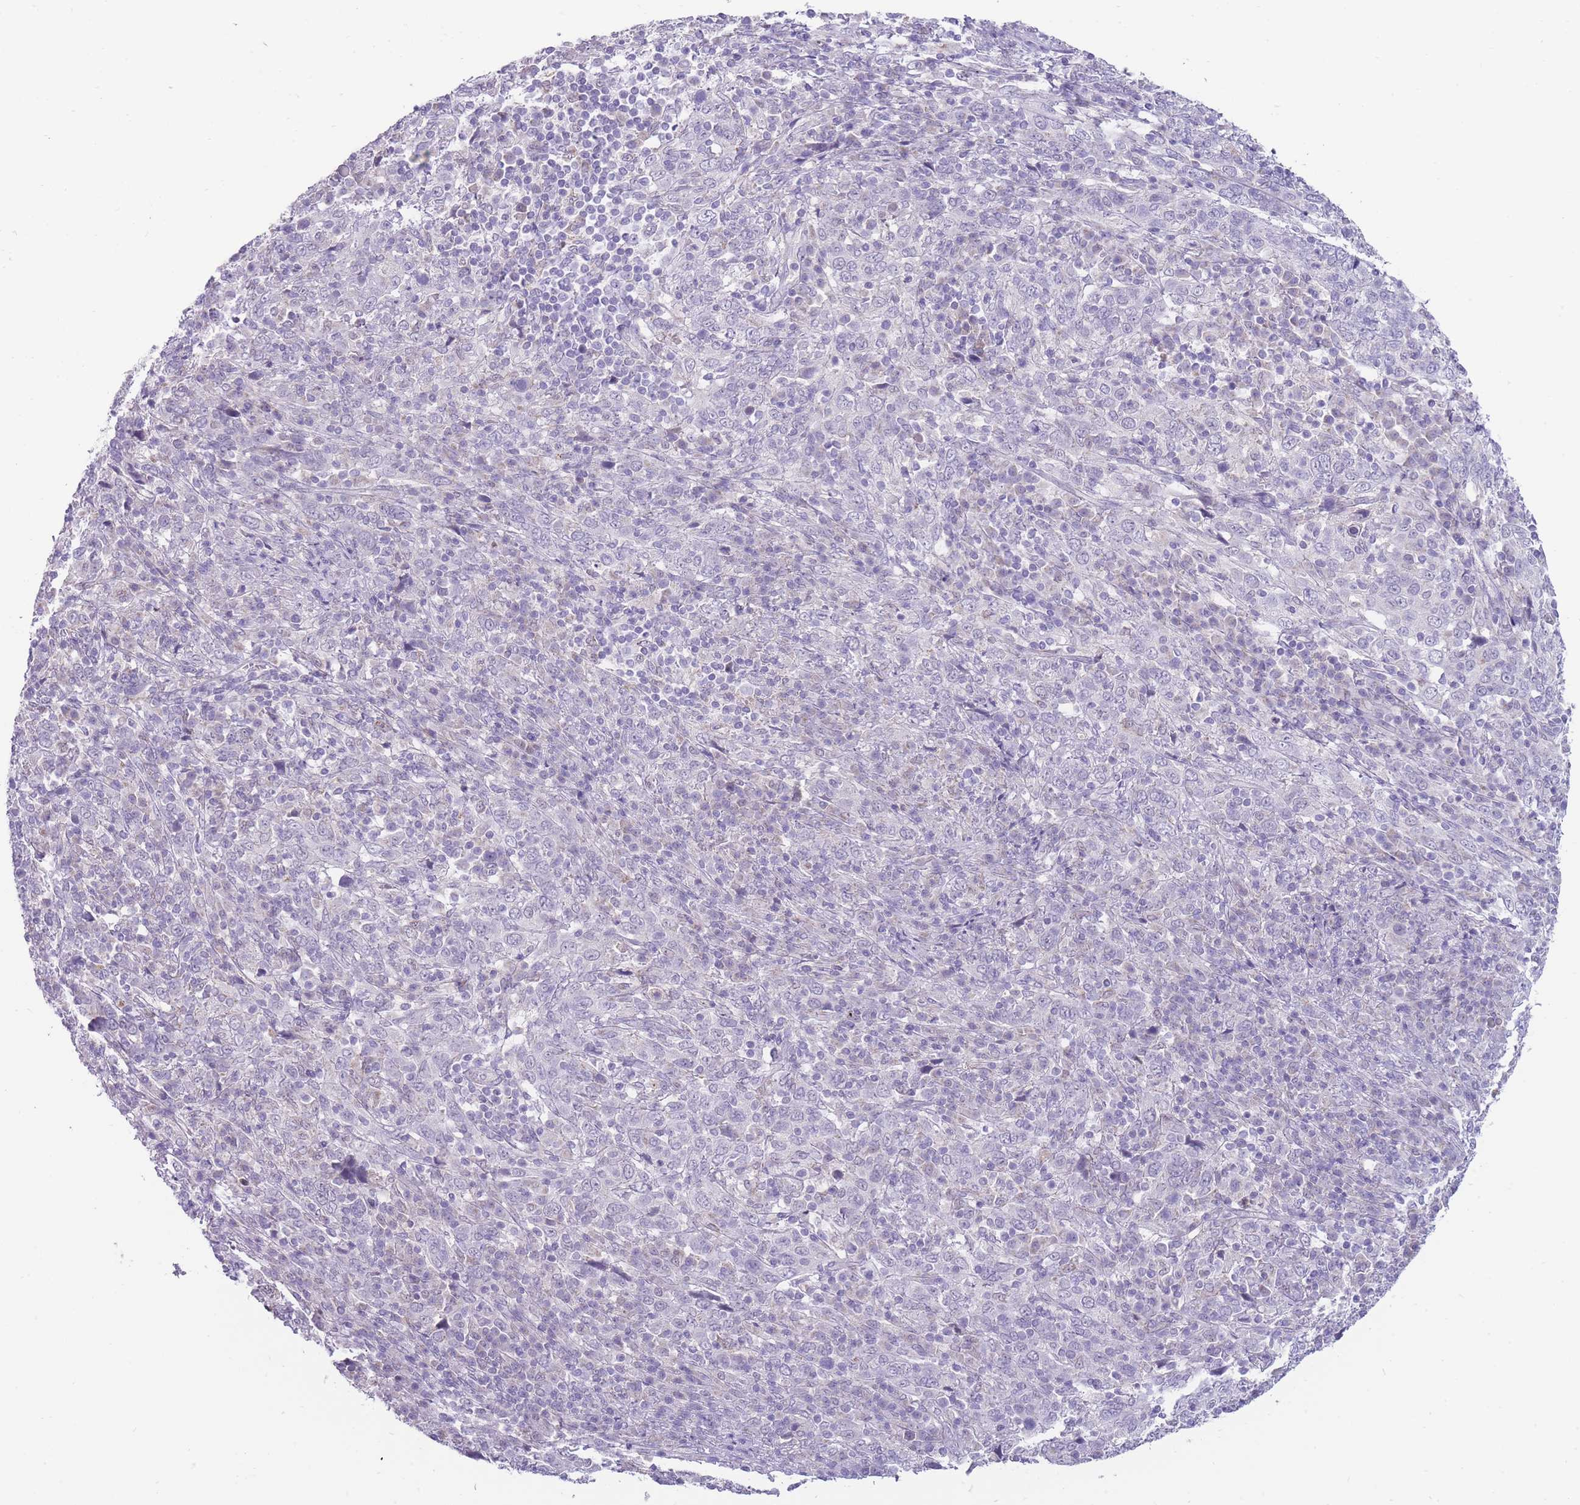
{"staining": {"intensity": "negative", "quantity": "none", "location": "none"}, "tissue": "cervical cancer", "cell_type": "Tumor cells", "image_type": "cancer", "snomed": [{"axis": "morphology", "description": "Squamous cell carcinoma, NOS"}, {"axis": "topography", "description": "Cervix"}], "caption": "IHC micrograph of cervical squamous cell carcinoma stained for a protein (brown), which displays no positivity in tumor cells. Nuclei are stained in blue.", "gene": "ERICH4", "patient": {"sex": "female", "age": 46}}